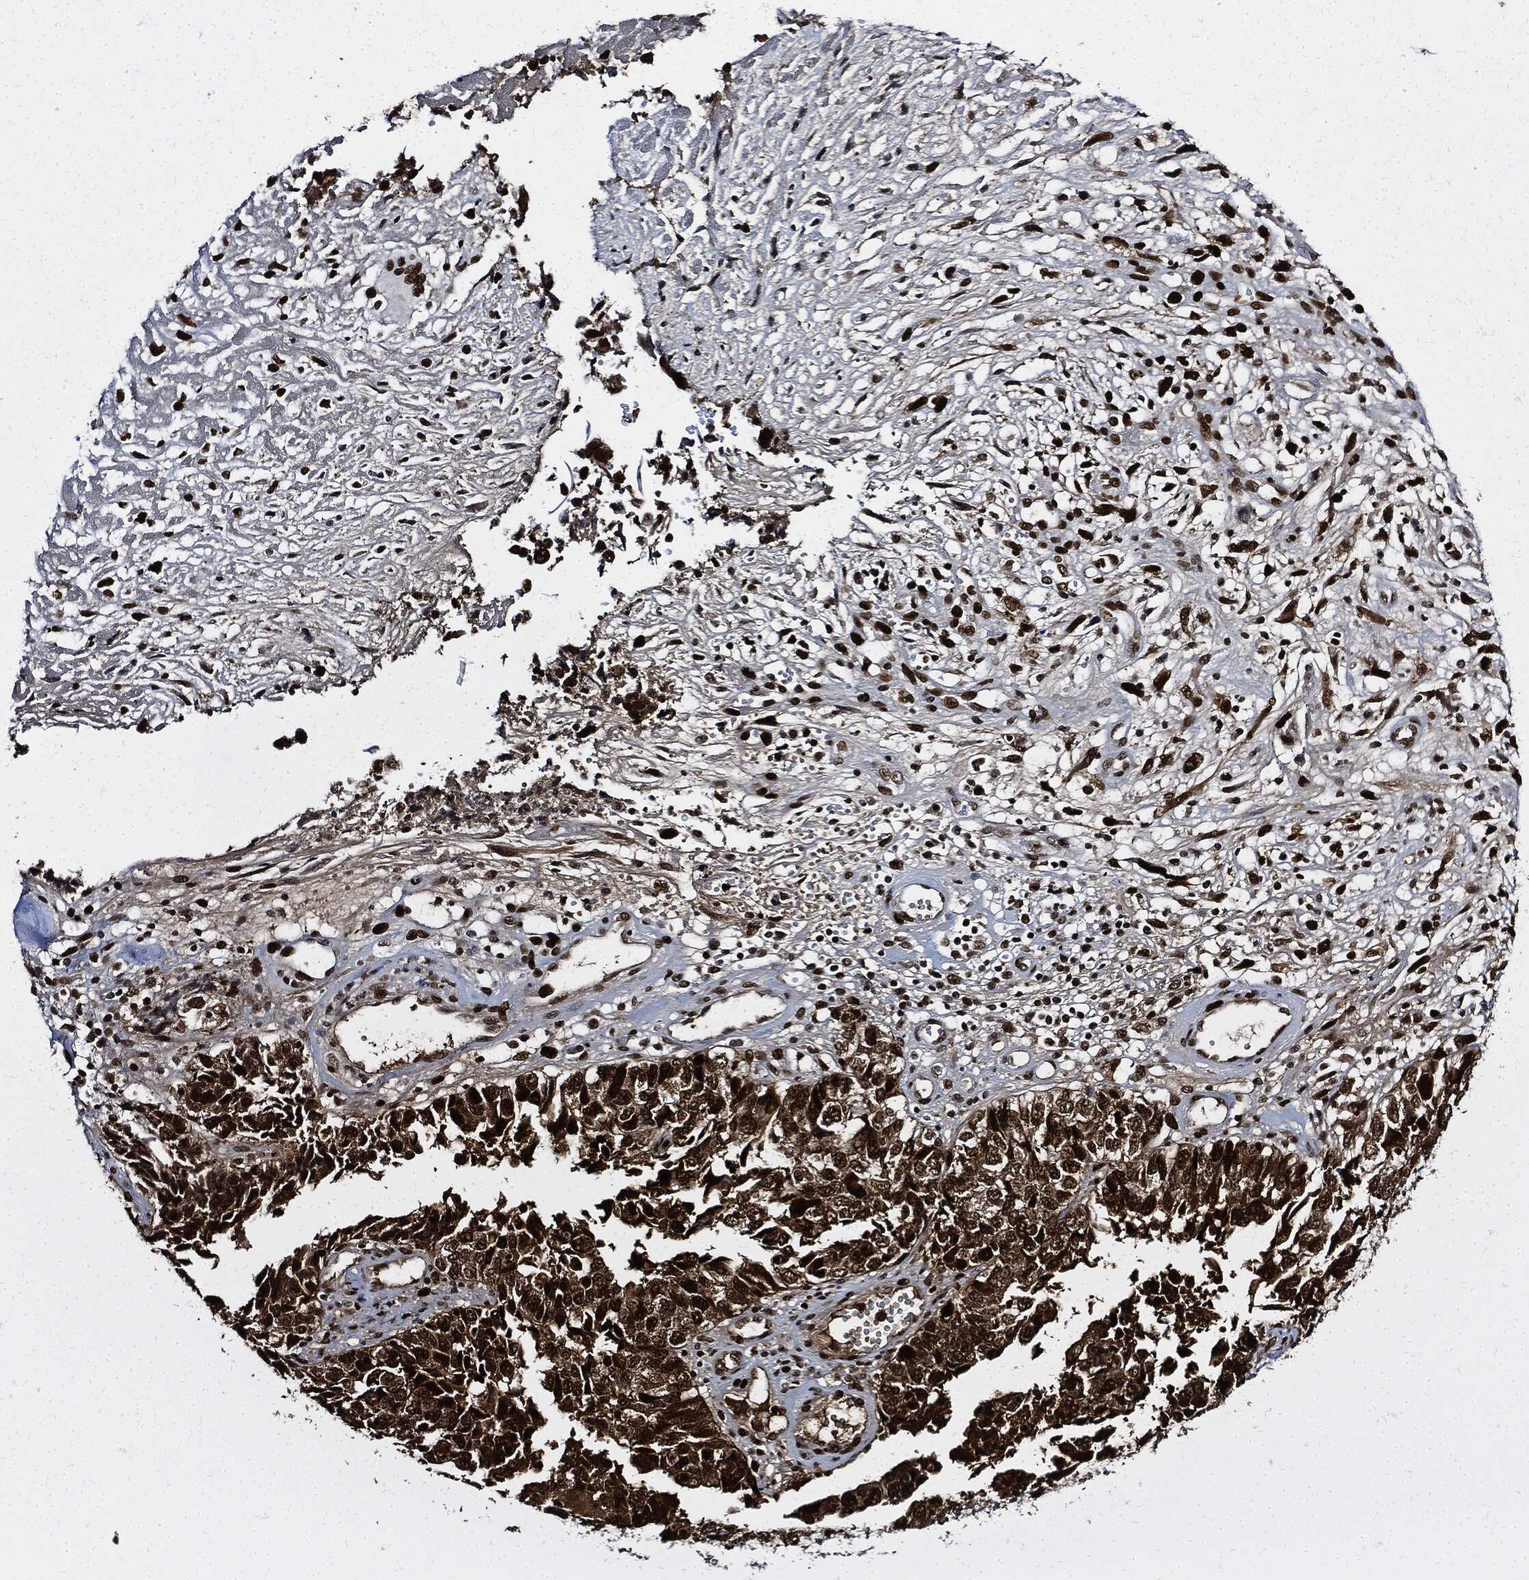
{"staining": {"intensity": "strong", "quantity": ">75%", "location": "cytoplasmic/membranous,nuclear"}, "tissue": "cervical cancer", "cell_type": "Tumor cells", "image_type": "cancer", "snomed": [{"axis": "morphology", "description": "Squamous cell carcinoma, NOS"}, {"axis": "topography", "description": "Cervix"}], "caption": "The micrograph exhibits a brown stain indicating the presence of a protein in the cytoplasmic/membranous and nuclear of tumor cells in cervical squamous cell carcinoma.", "gene": "PCNA", "patient": {"sex": "female", "age": 63}}